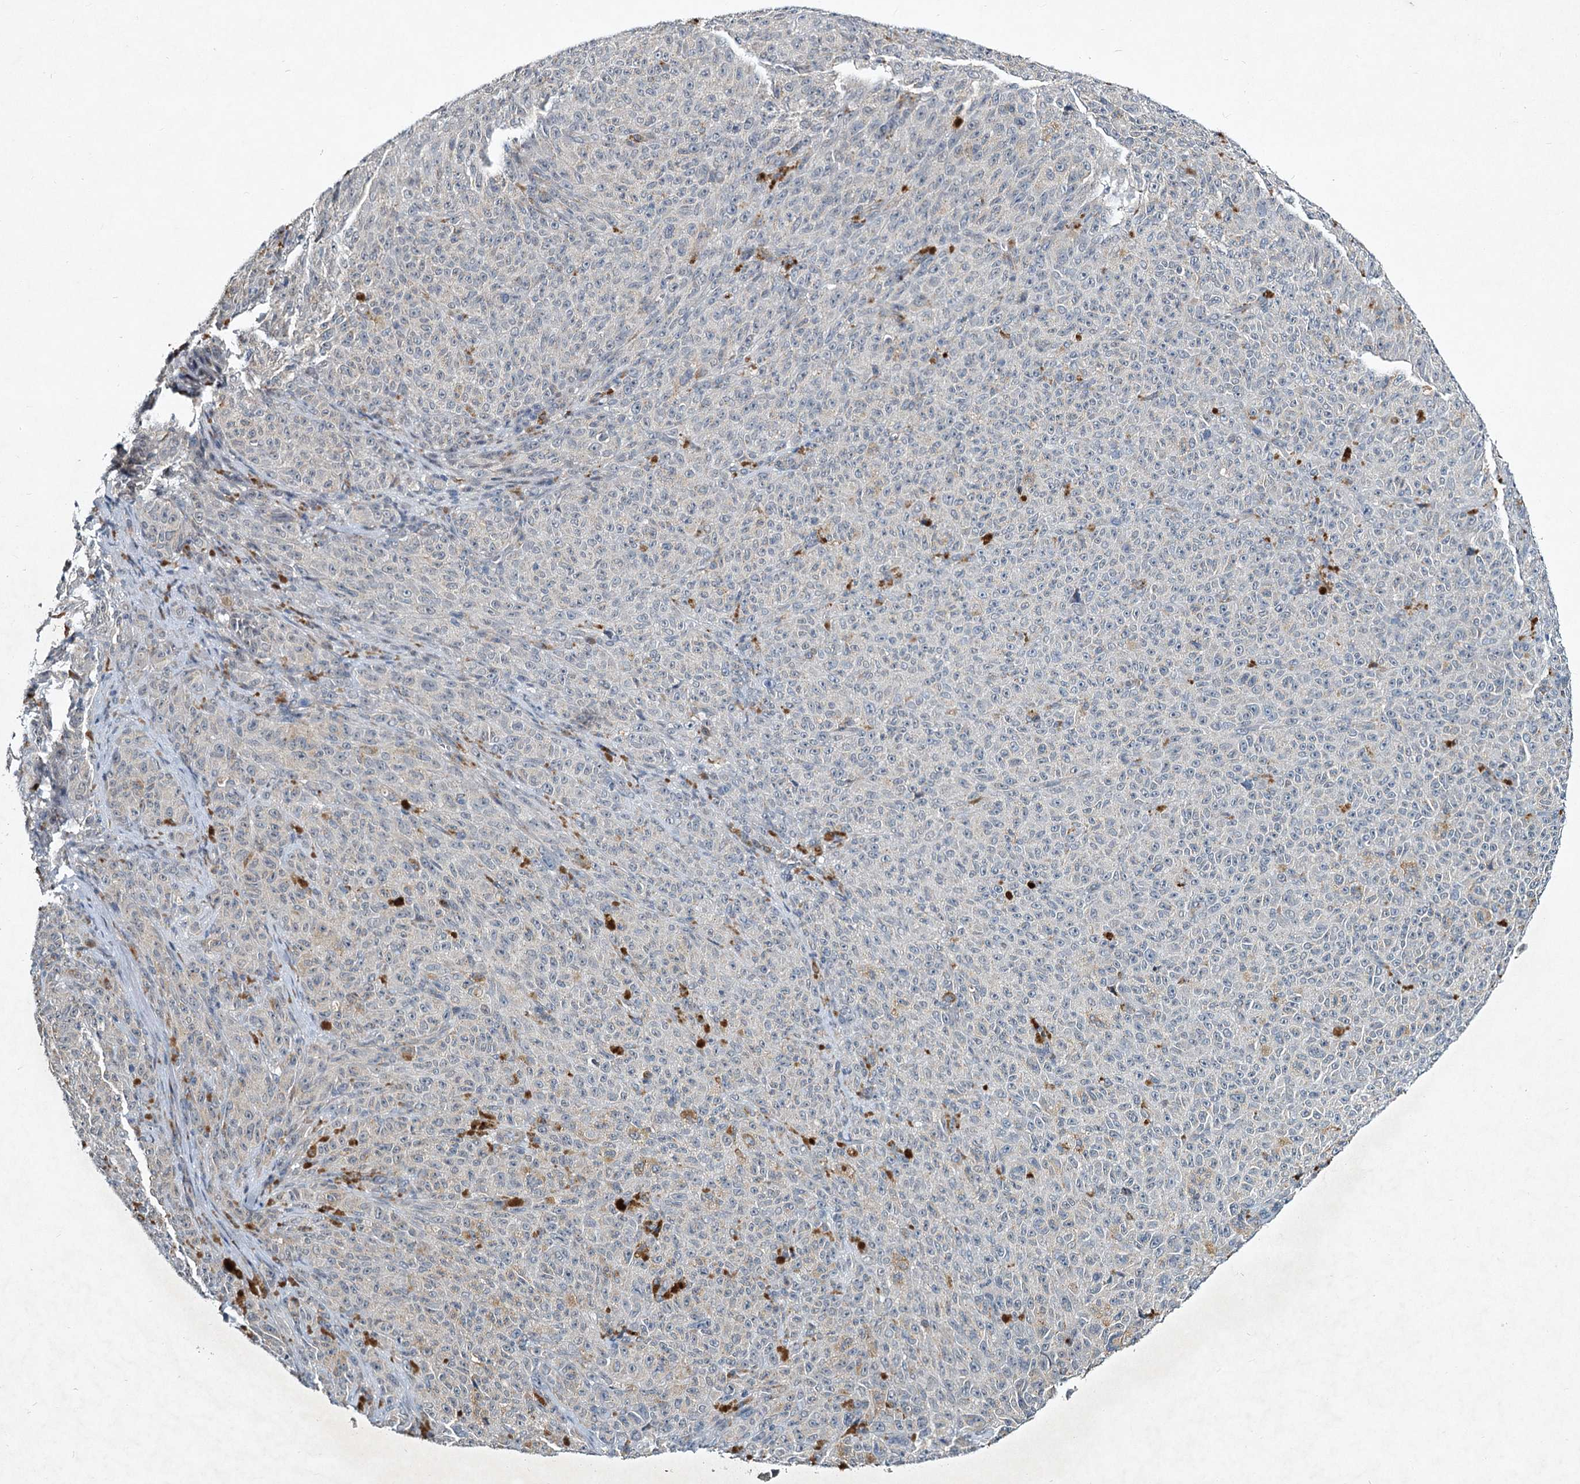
{"staining": {"intensity": "negative", "quantity": "none", "location": "none"}, "tissue": "melanoma", "cell_type": "Tumor cells", "image_type": "cancer", "snomed": [{"axis": "morphology", "description": "Malignant melanoma, NOS"}, {"axis": "topography", "description": "Skin"}], "caption": "A histopathology image of malignant melanoma stained for a protein exhibits no brown staining in tumor cells. (Brightfield microscopy of DAB immunohistochemistry (IHC) at high magnification).", "gene": "STAP1", "patient": {"sex": "female", "age": 82}}